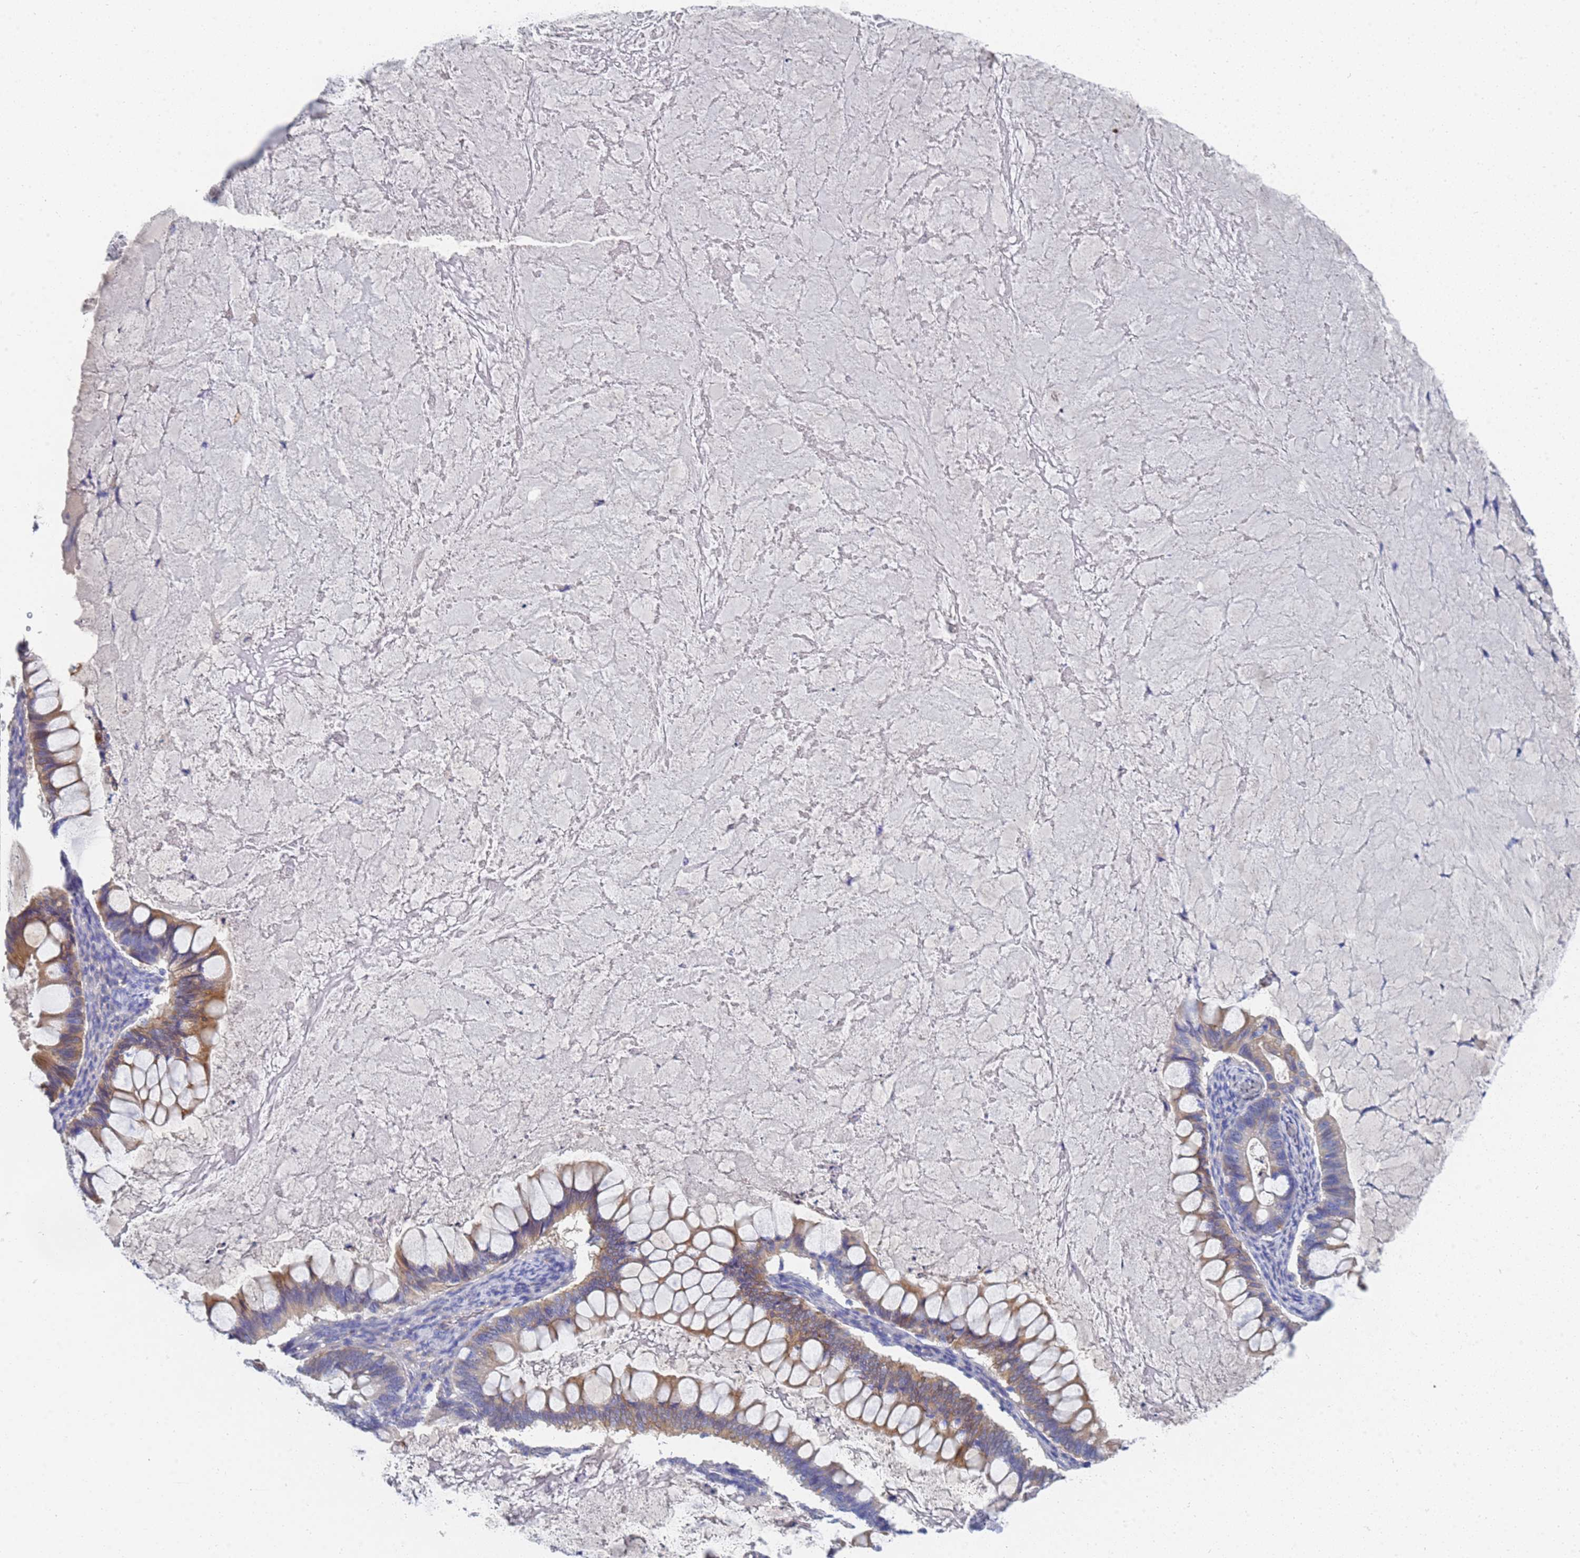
{"staining": {"intensity": "moderate", "quantity": "<25%", "location": "cytoplasmic/membranous"}, "tissue": "ovarian cancer", "cell_type": "Tumor cells", "image_type": "cancer", "snomed": [{"axis": "morphology", "description": "Cystadenocarcinoma, mucinous, NOS"}, {"axis": "topography", "description": "Ovary"}], "caption": "Moderate cytoplasmic/membranous expression for a protein is appreciated in about <25% of tumor cells of mucinous cystadenocarcinoma (ovarian) using immunohistochemistry (IHC).", "gene": "LBX2", "patient": {"sex": "female", "age": 61}}